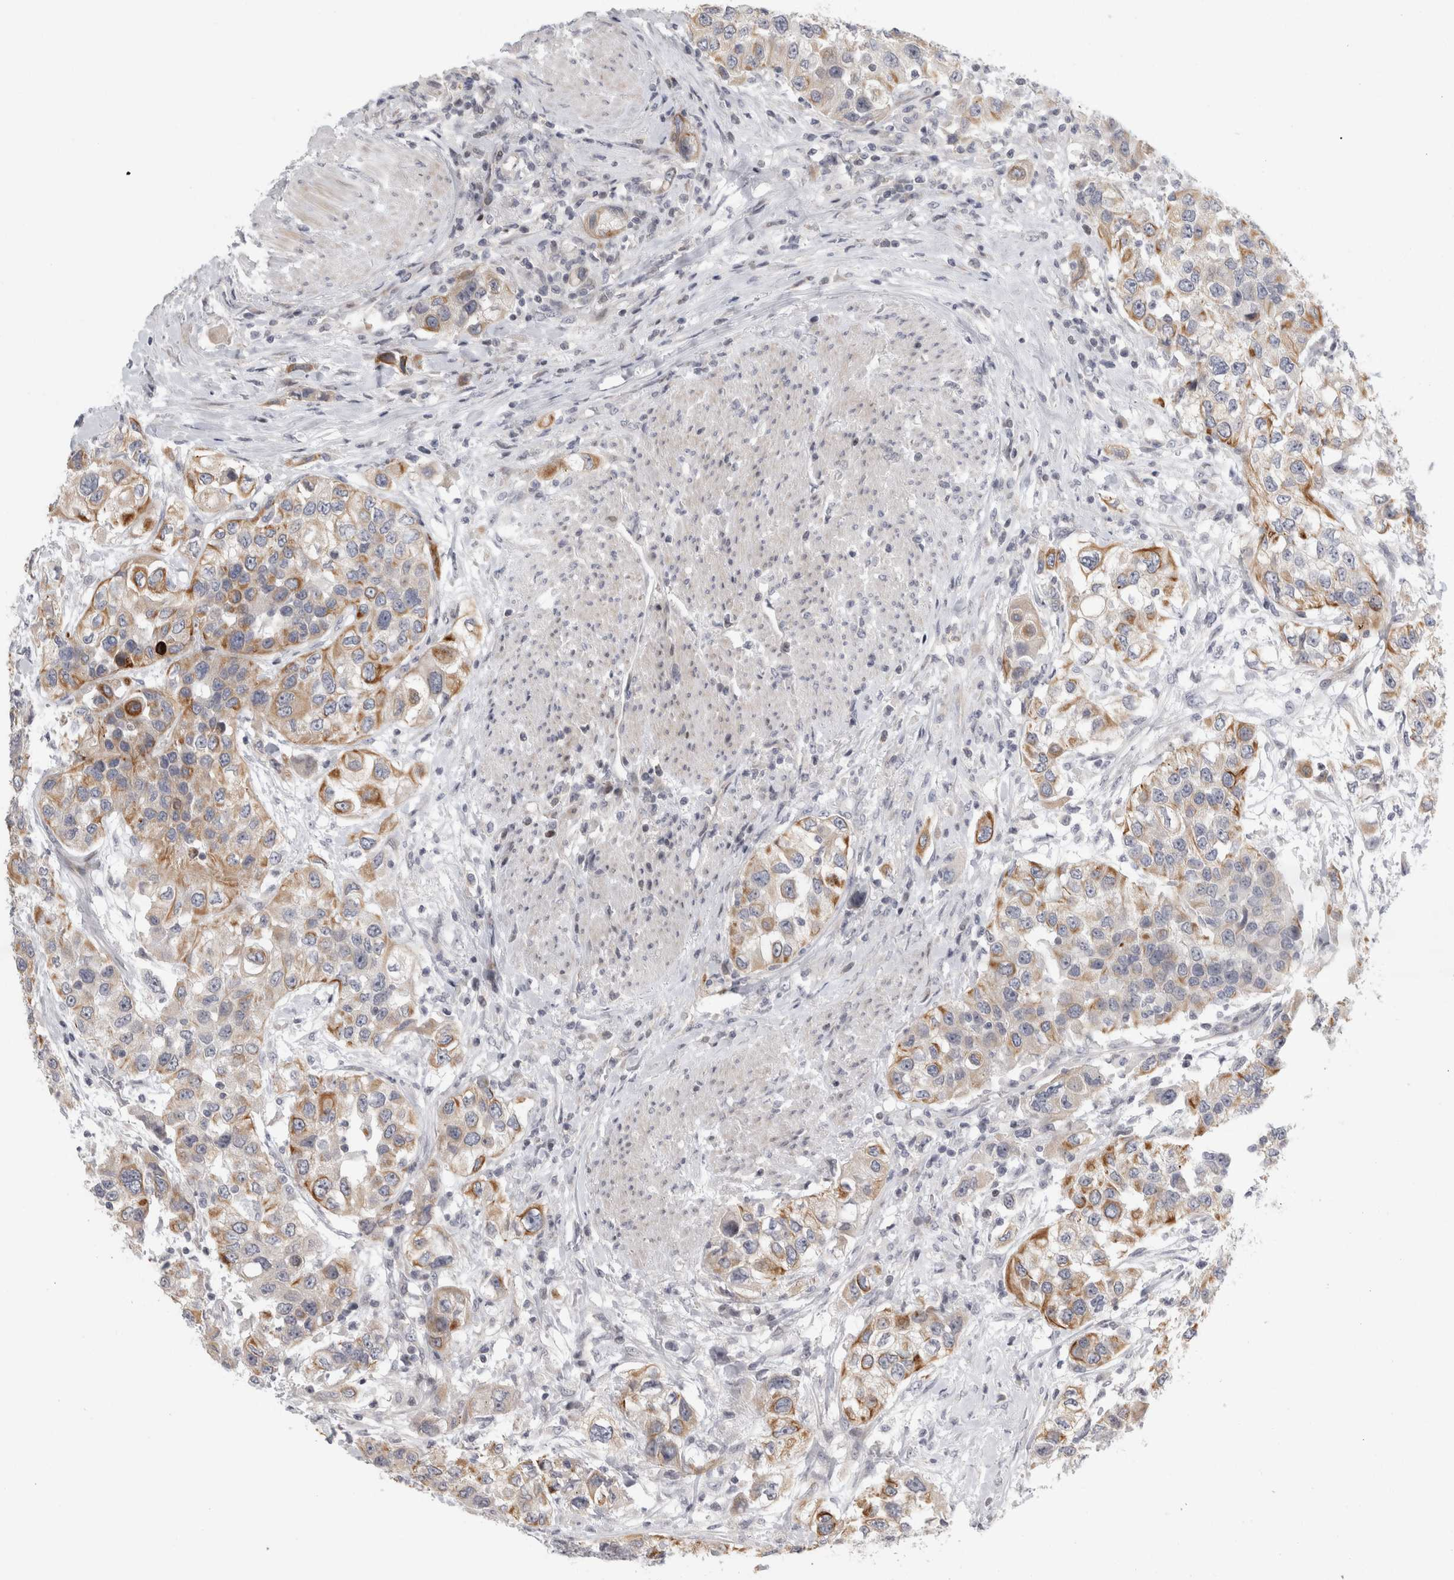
{"staining": {"intensity": "moderate", "quantity": "25%-75%", "location": "cytoplasmic/membranous"}, "tissue": "urothelial cancer", "cell_type": "Tumor cells", "image_type": "cancer", "snomed": [{"axis": "morphology", "description": "Urothelial carcinoma, High grade"}, {"axis": "topography", "description": "Urinary bladder"}], "caption": "Brown immunohistochemical staining in human high-grade urothelial carcinoma exhibits moderate cytoplasmic/membranous positivity in about 25%-75% of tumor cells.", "gene": "UTP25", "patient": {"sex": "female", "age": 80}}